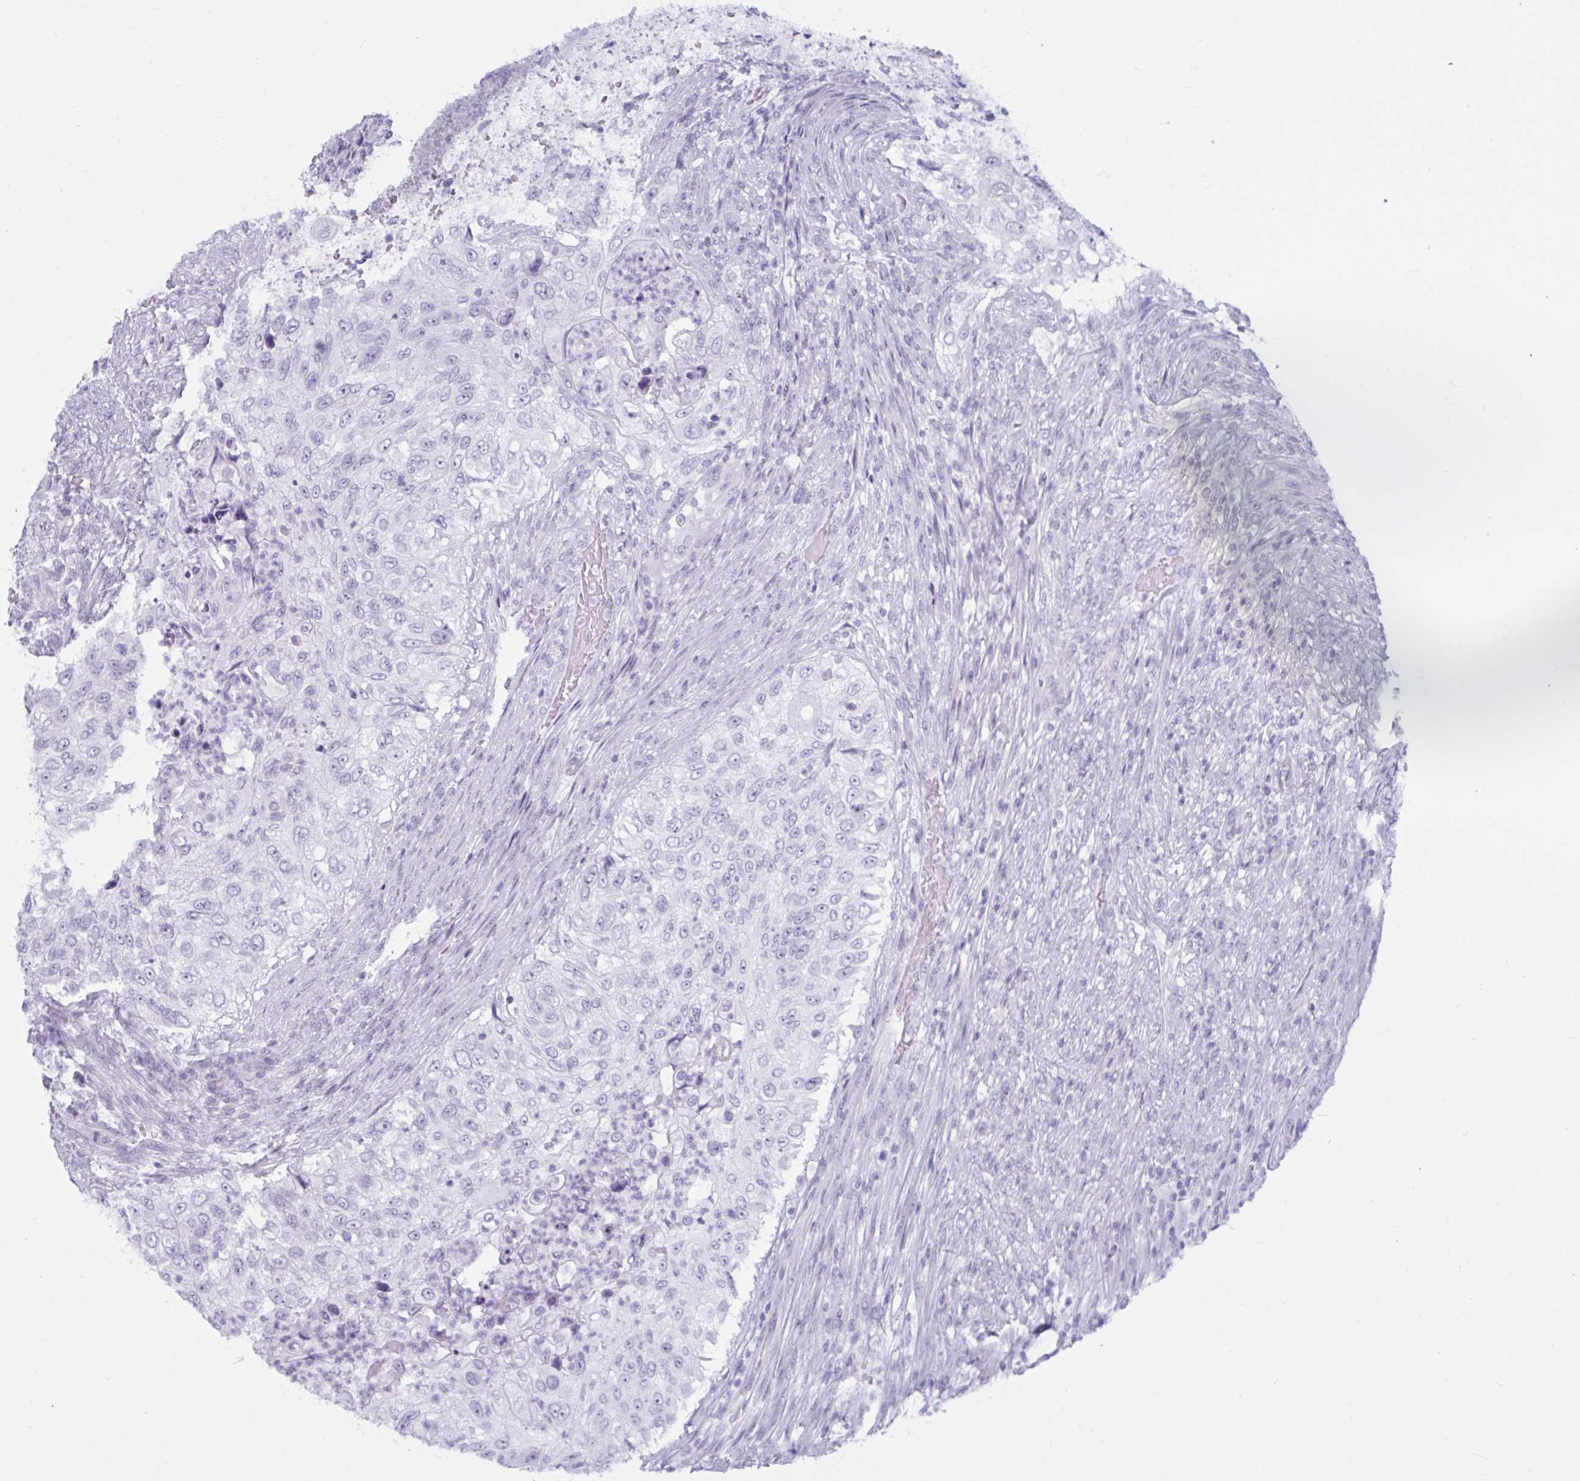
{"staining": {"intensity": "negative", "quantity": "none", "location": "none"}, "tissue": "urothelial cancer", "cell_type": "Tumor cells", "image_type": "cancer", "snomed": [{"axis": "morphology", "description": "Urothelial carcinoma, High grade"}, {"axis": "topography", "description": "Urinary bladder"}], "caption": "Immunohistochemistry (IHC) image of urothelial cancer stained for a protein (brown), which displays no staining in tumor cells.", "gene": "BBS10", "patient": {"sex": "female", "age": 60}}